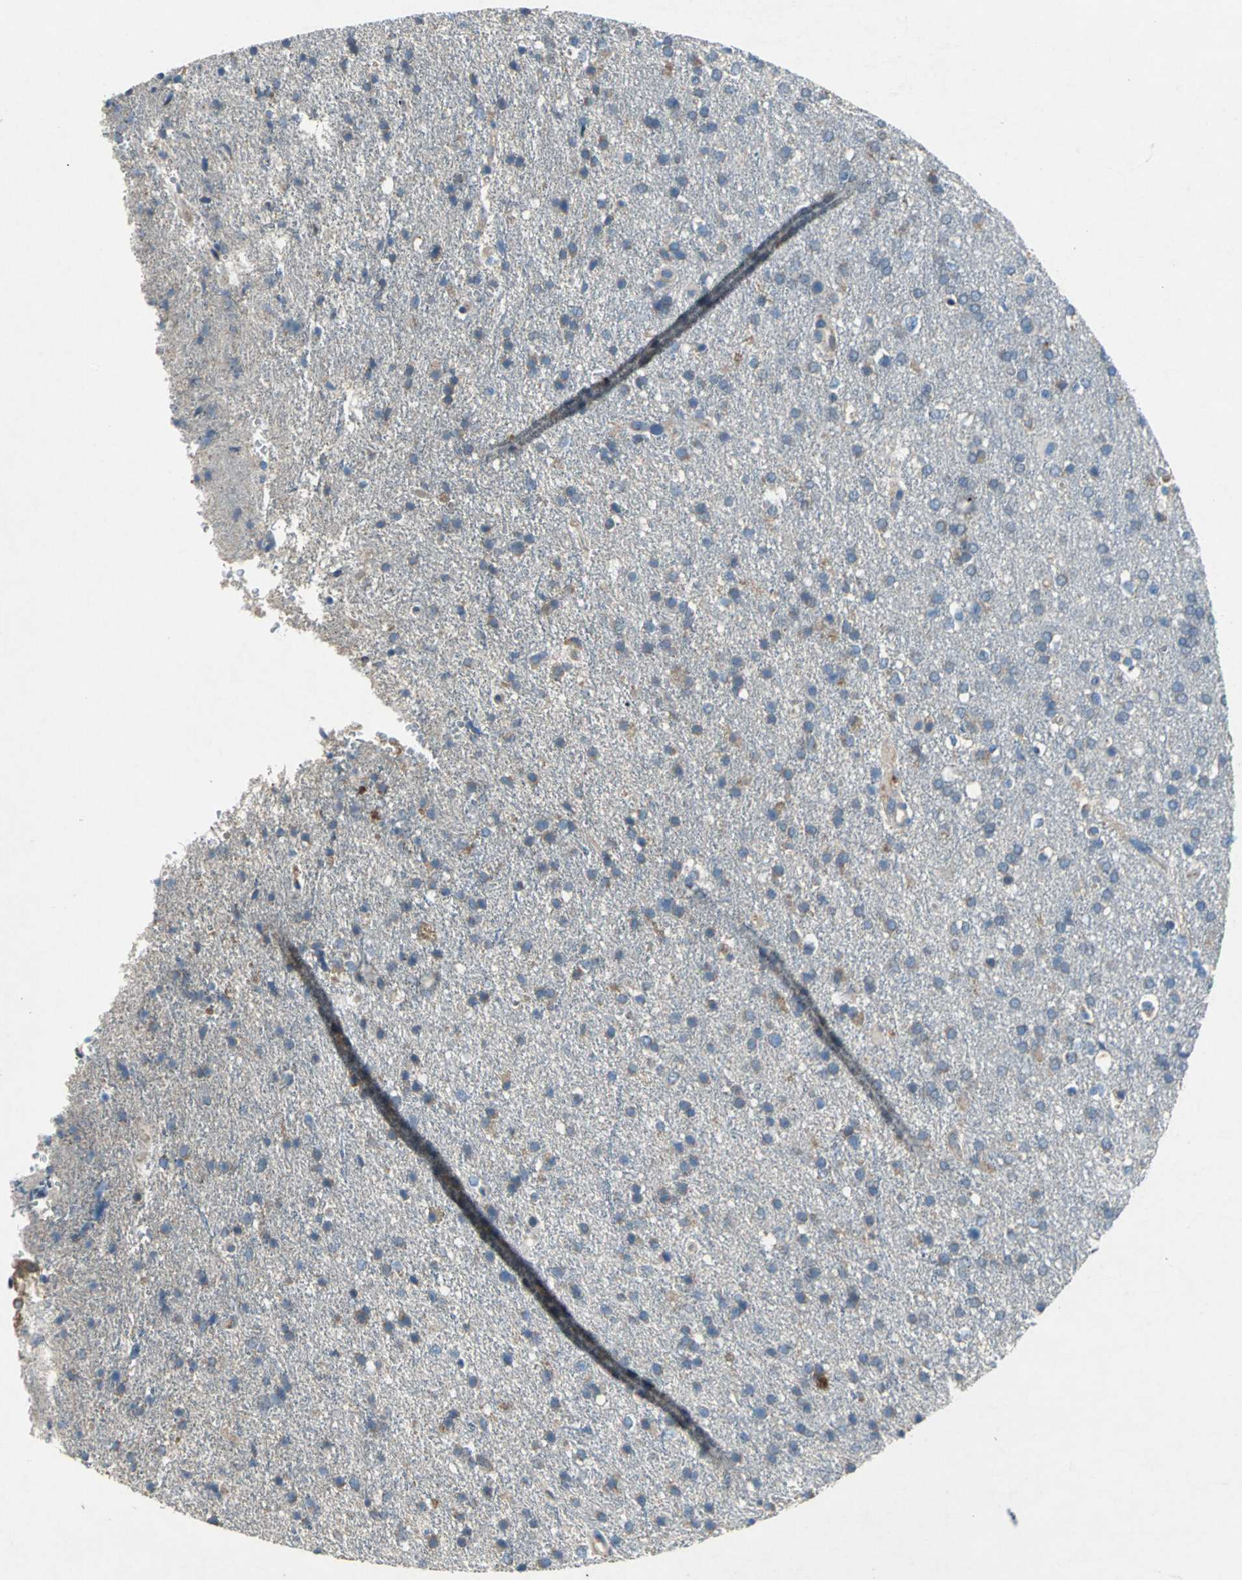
{"staining": {"intensity": "weak", "quantity": ">75%", "location": "cytoplasmic/membranous"}, "tissue": "glioma", "cell_type": "Tumor cells", "image_type": "cancer", "snomed": [{"axis": "morphology", "description": "Glioma, malignant, High grade"}, {"axis": "topography", "description": "Brain"}], "caption": "Malignant glioma (high-grade) stained with a protein marker shows weak staining in tumor cells.", "gene": "HEPH", "patient": {"sex": "male", "age": 33}}